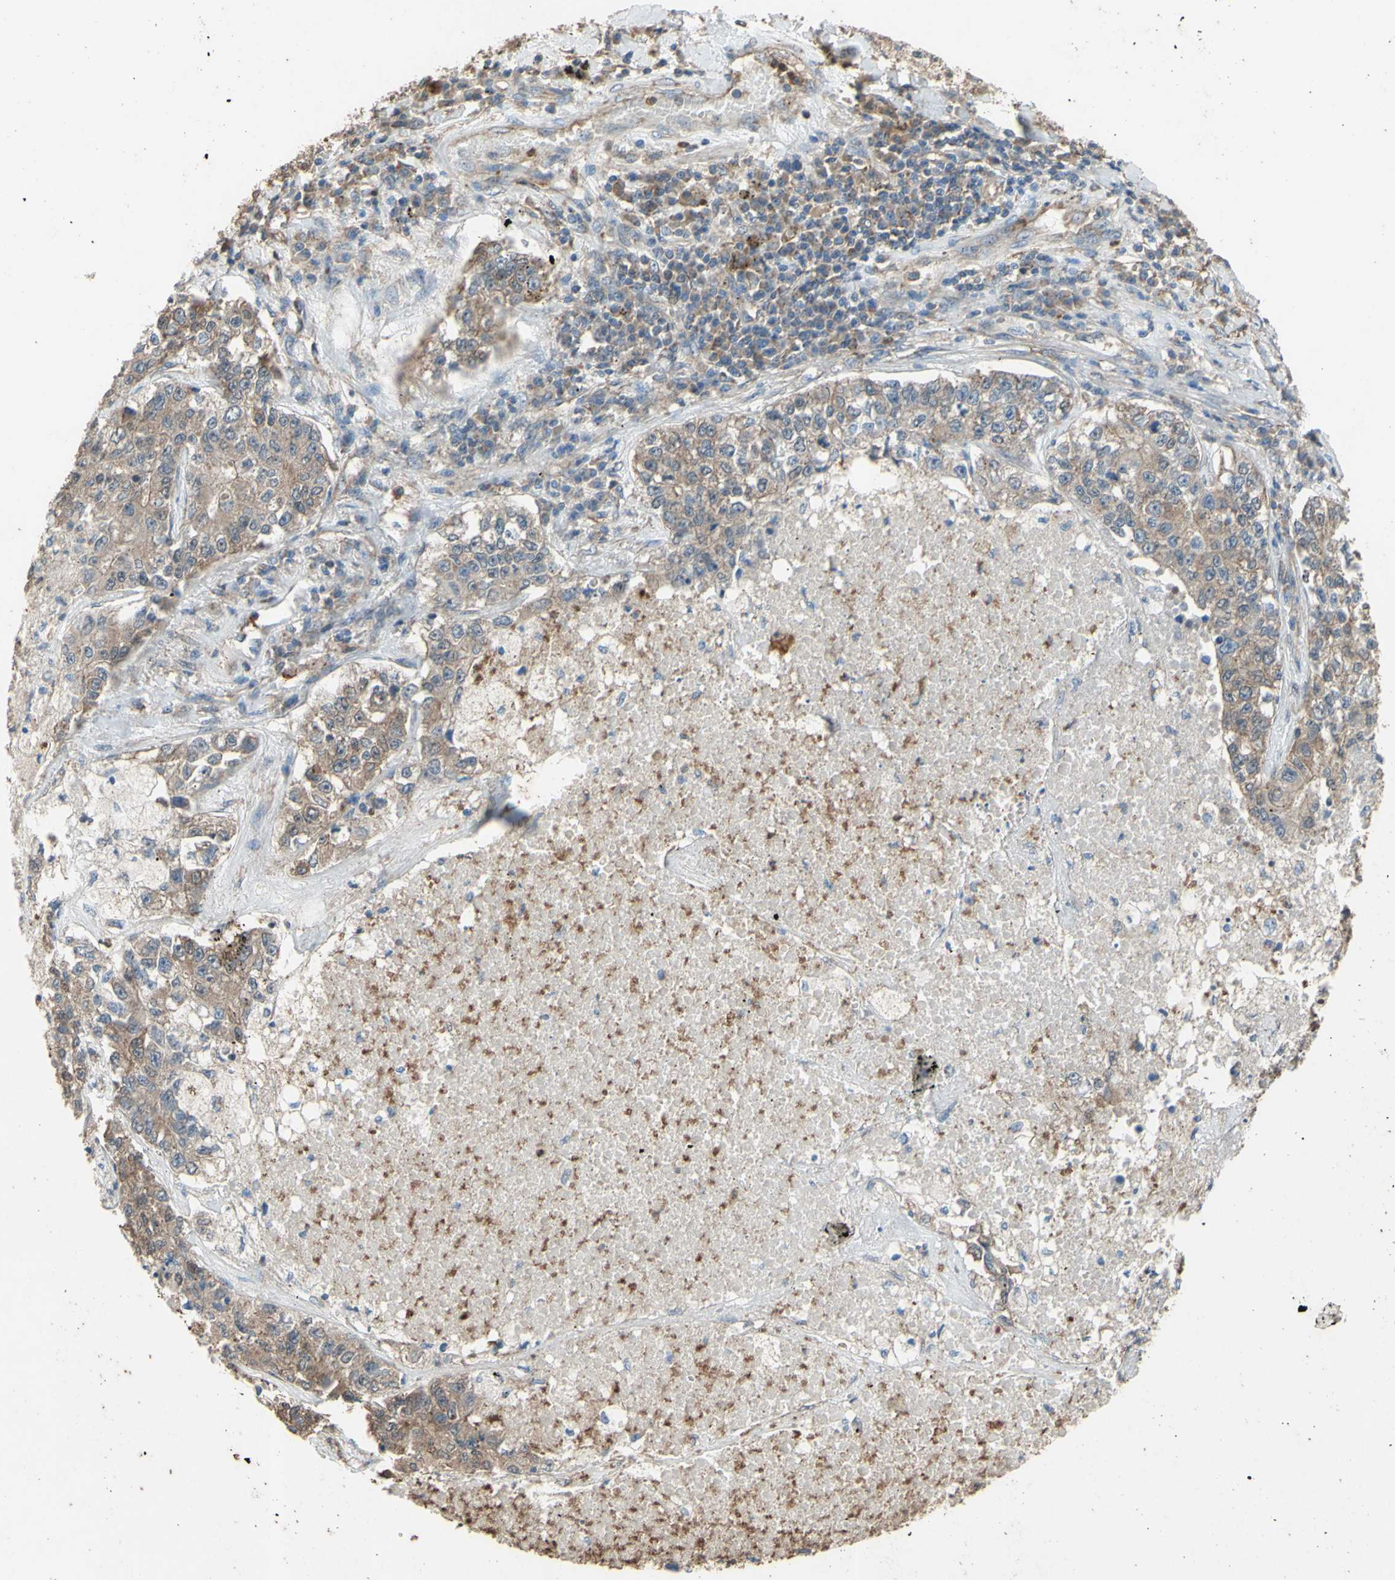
{"staining": {"intensity": "moderate", "quantity": ">75%", "location": "cytoplasmic/membranous"}, "tissue": "lung cancer", "cell_type": "Tumor cells", "image_type": "cancer", "snomed": [{"axis": "morphology", "description": "Adenocarcinoma, NOS"}, {"axis": "topography", "description": "Lung"}], "caption": "Lung cancer stained with DAB (3,3'-diaminobenzidine) immunohistochemistry (IHC) shows medium levels of moderate cytoplasmic/membranous staining in approximately >75% of tumor cells.", "gene": "CTTN", "patient": {"sex": "male", "age": 49}}